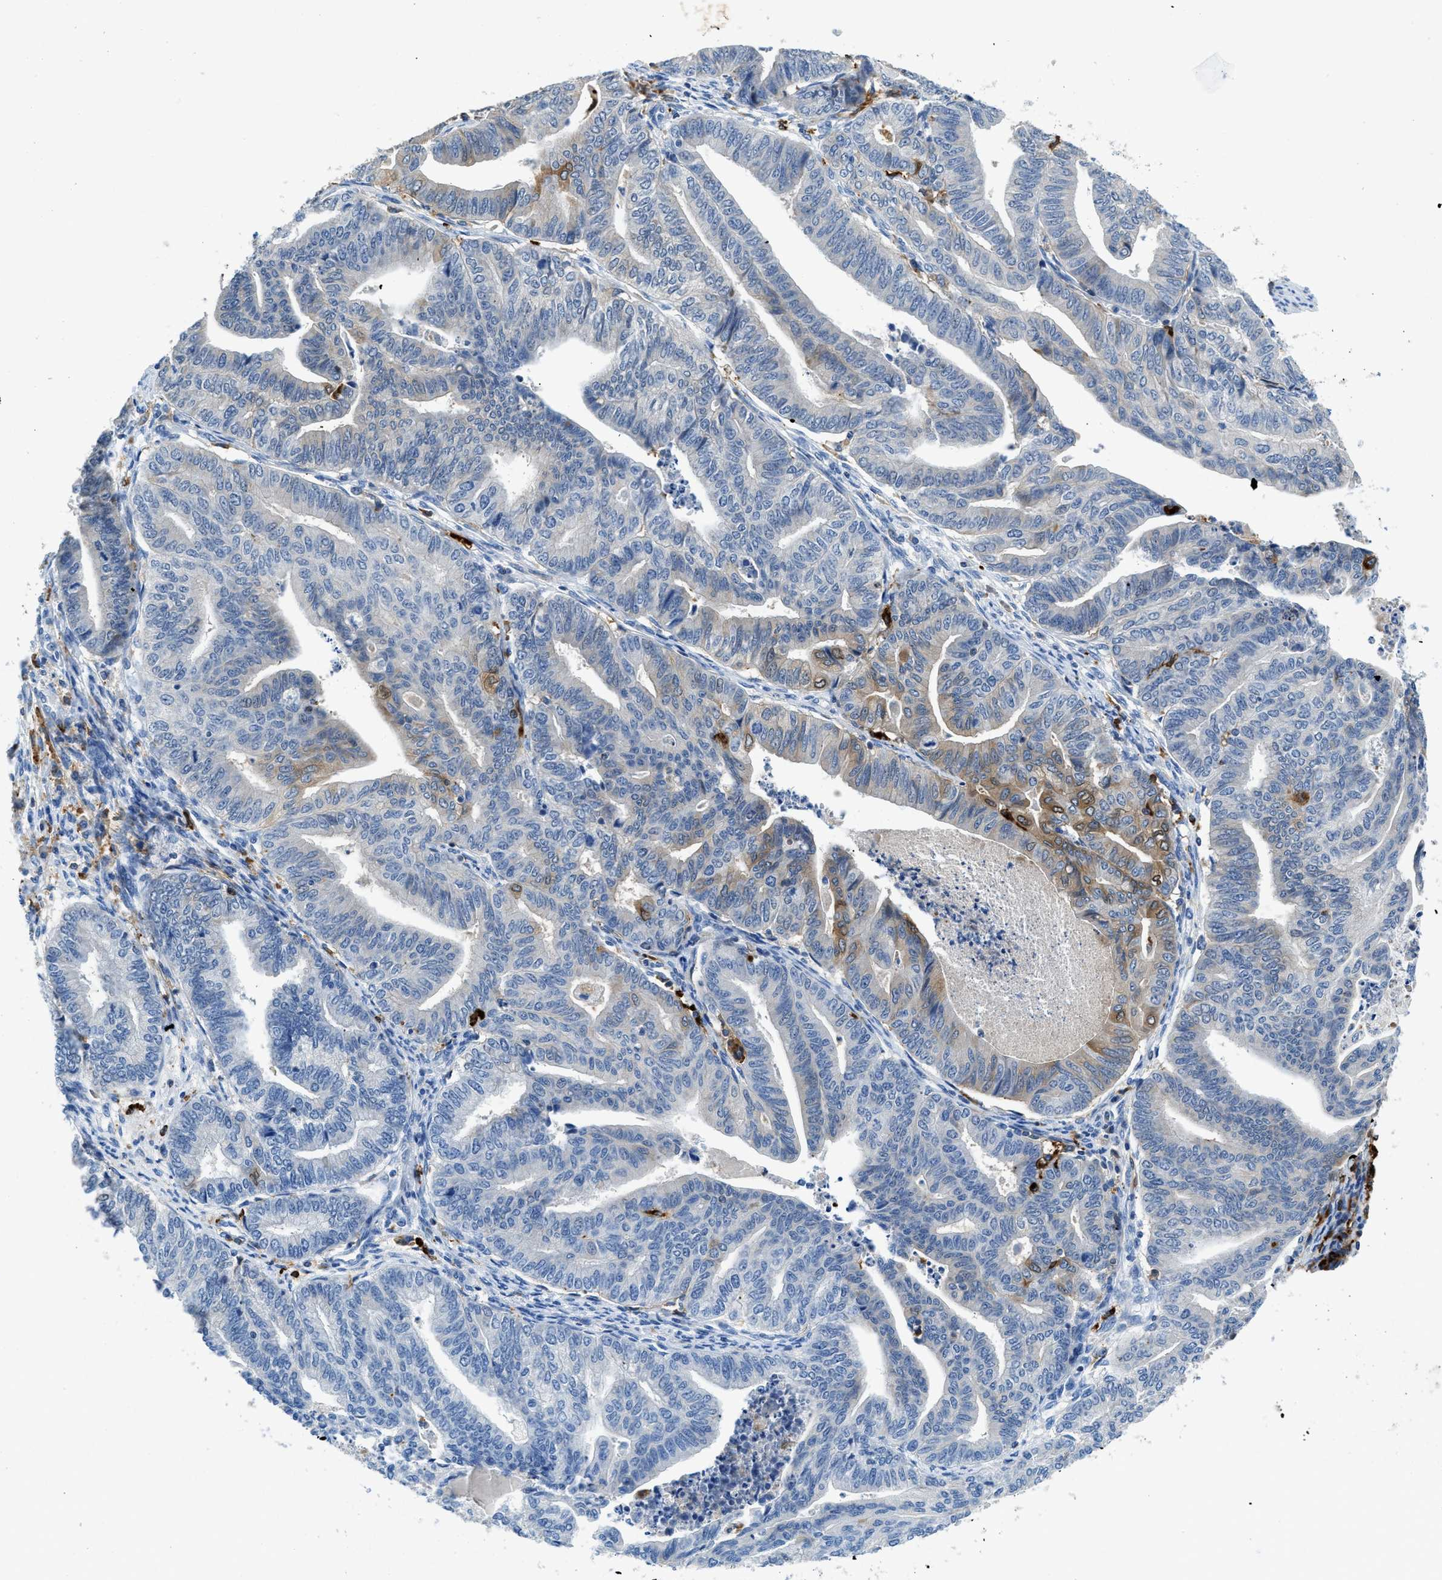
{"staining": {"intensity": "moderate", "quantity": "<25%", "location": "cytoplasmic/membranous"}, "tissue": "endometrial cancer", "cell_type": "Tumor cells", "image_type": "cancer", "snomed": [{"axis": "morphology", "description": "Adenocarcinoma, NOS"}, {"axis": "topography", "description": "Endometrium"}], "caption": "Protein expression by immunohistochemistry demonstrates moderate cytoplasmic/membranous positivity in about <25% of tumor cells in adenocarcinoma (endometrial). (DAB (3,3'-diaminobenzidine) IHC with brightfield microscopy, high magnification).", "gene": "CD226", "patient": {"sex": "female", "age": 79}}